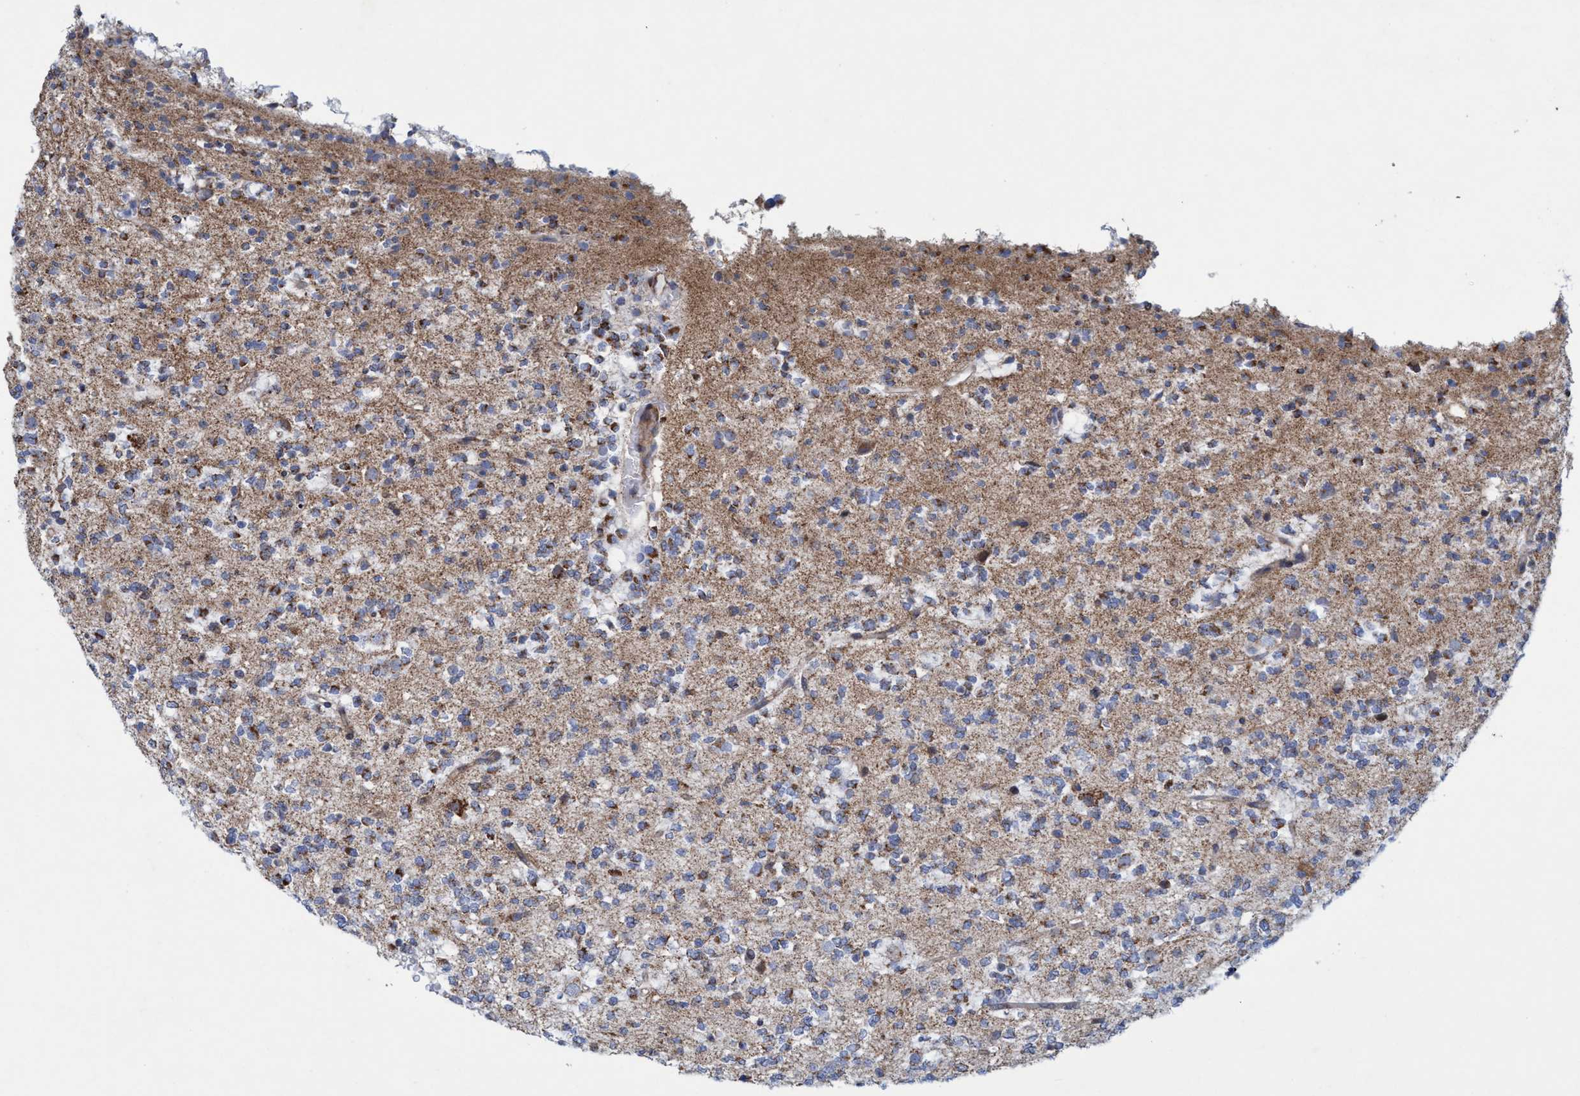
{"staining": {"intensity": "weak", "quantity": ">75%", "location": "cytoplasmic/membranous"}, "tissue": "glioma", "cell_type": "Tumor cells", "image_type": "cancer", "snomed": [{"axis": "morphology", "description": "Glioma, malignant, Low grade"}, {"axis": "topography", "description": "Brain"}], "caption": "Malignant glioma (low-grade) stained with a protein marker demonstrates weak staining in tumor cells.", "gene": "POLR1F", "patient": {"sex": "male", "age": 38}}